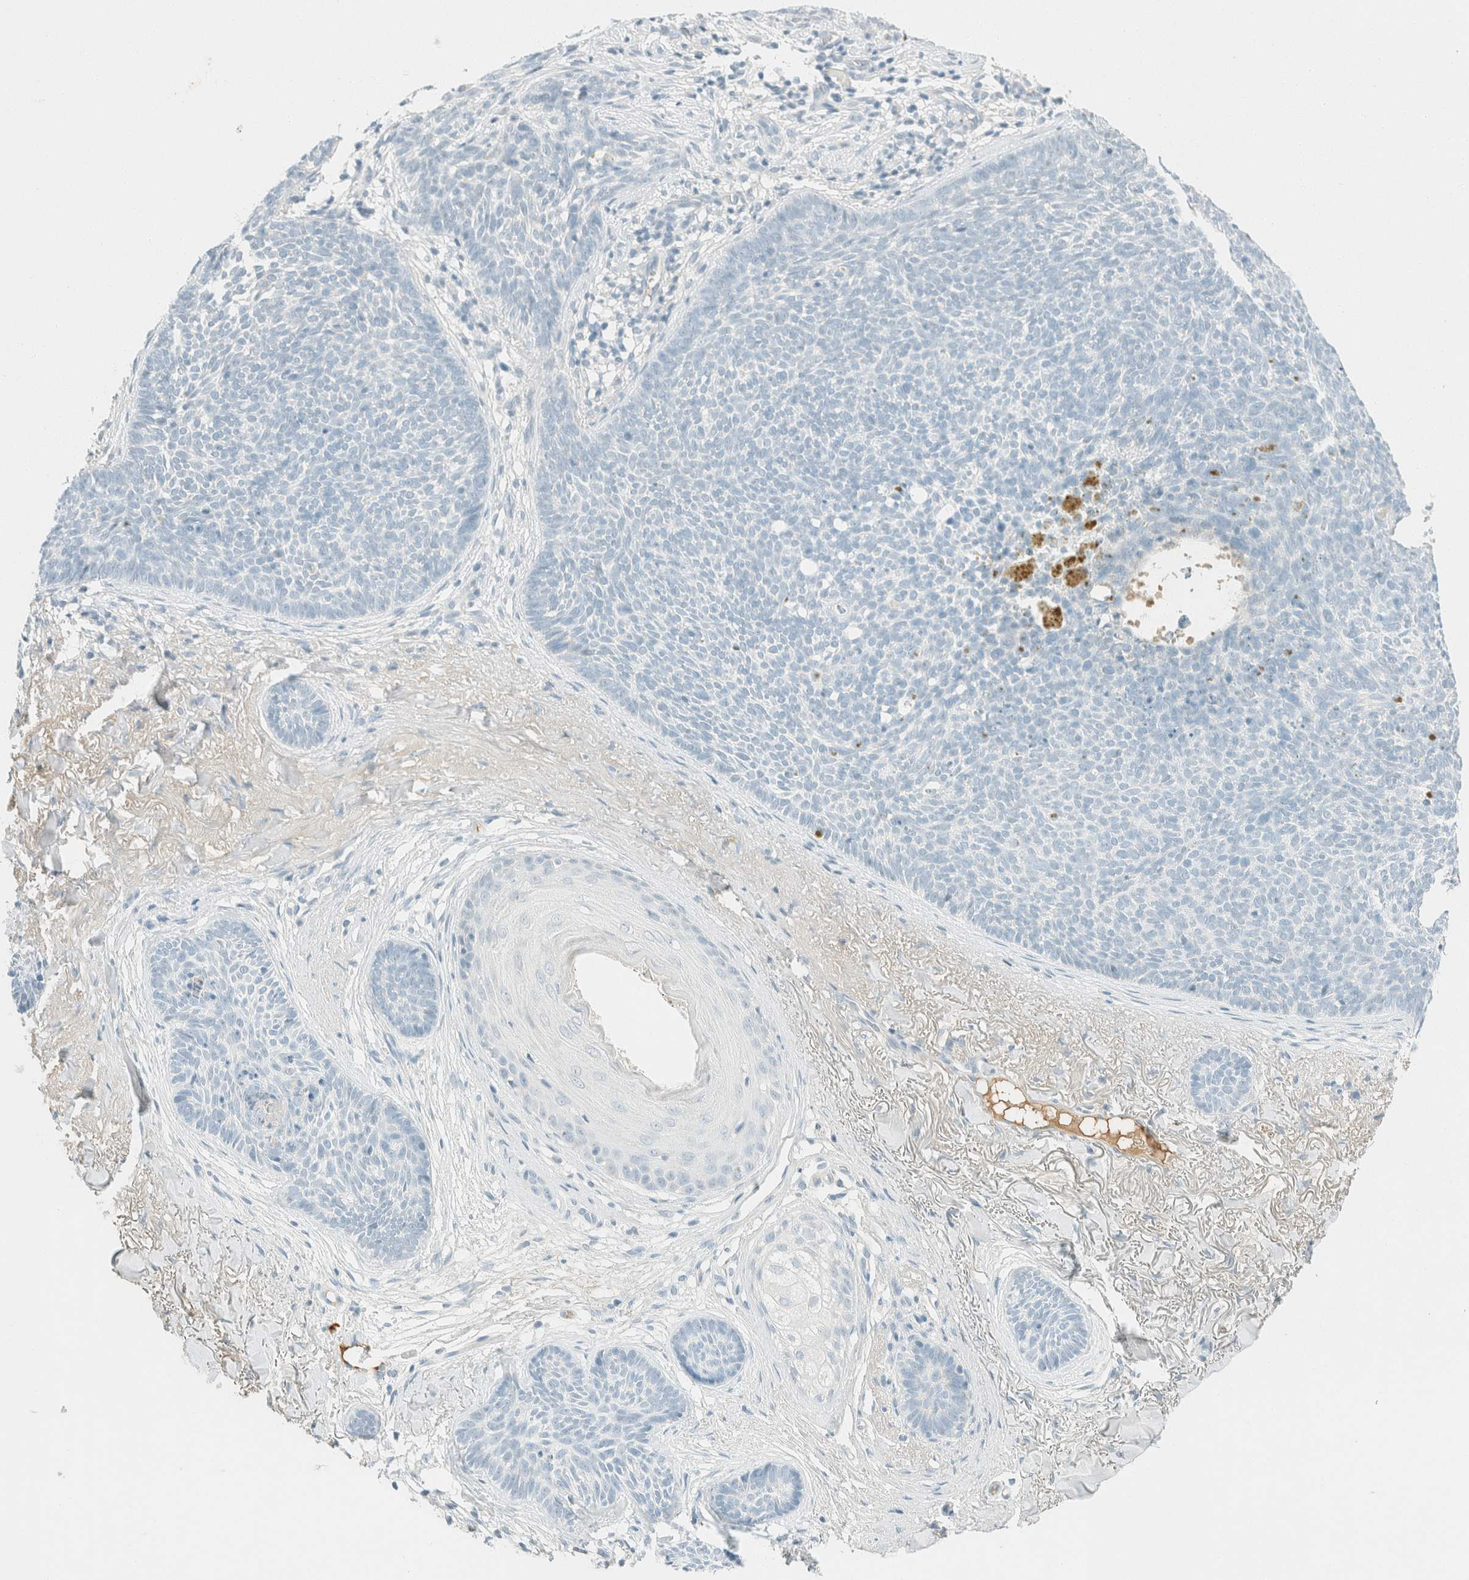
{"staining": {"intensity": "negative", "quantity": "none", "location": "none"}, "tissue": "skin cancer", "cell_type": "Tumor cells", "image_type": "cancer", "snomed": [{"axis": "morphology", "description": "Basal cell carcinoma"}, {"axis": "topography", "description": "Skin"}], "caption": "A high-resolution image shows immunohistochemistry (IHC) staining of skin basal cell carcinoma, which shows no significant positivity in tumor cells. The staining is performed using DAB (3,3'-diaminobenzidine) brown chromogen with nuclei counter-stained in using hematoxylin.", "gene": "GPA33", "patient": {"sex": "female", "age": 70}}